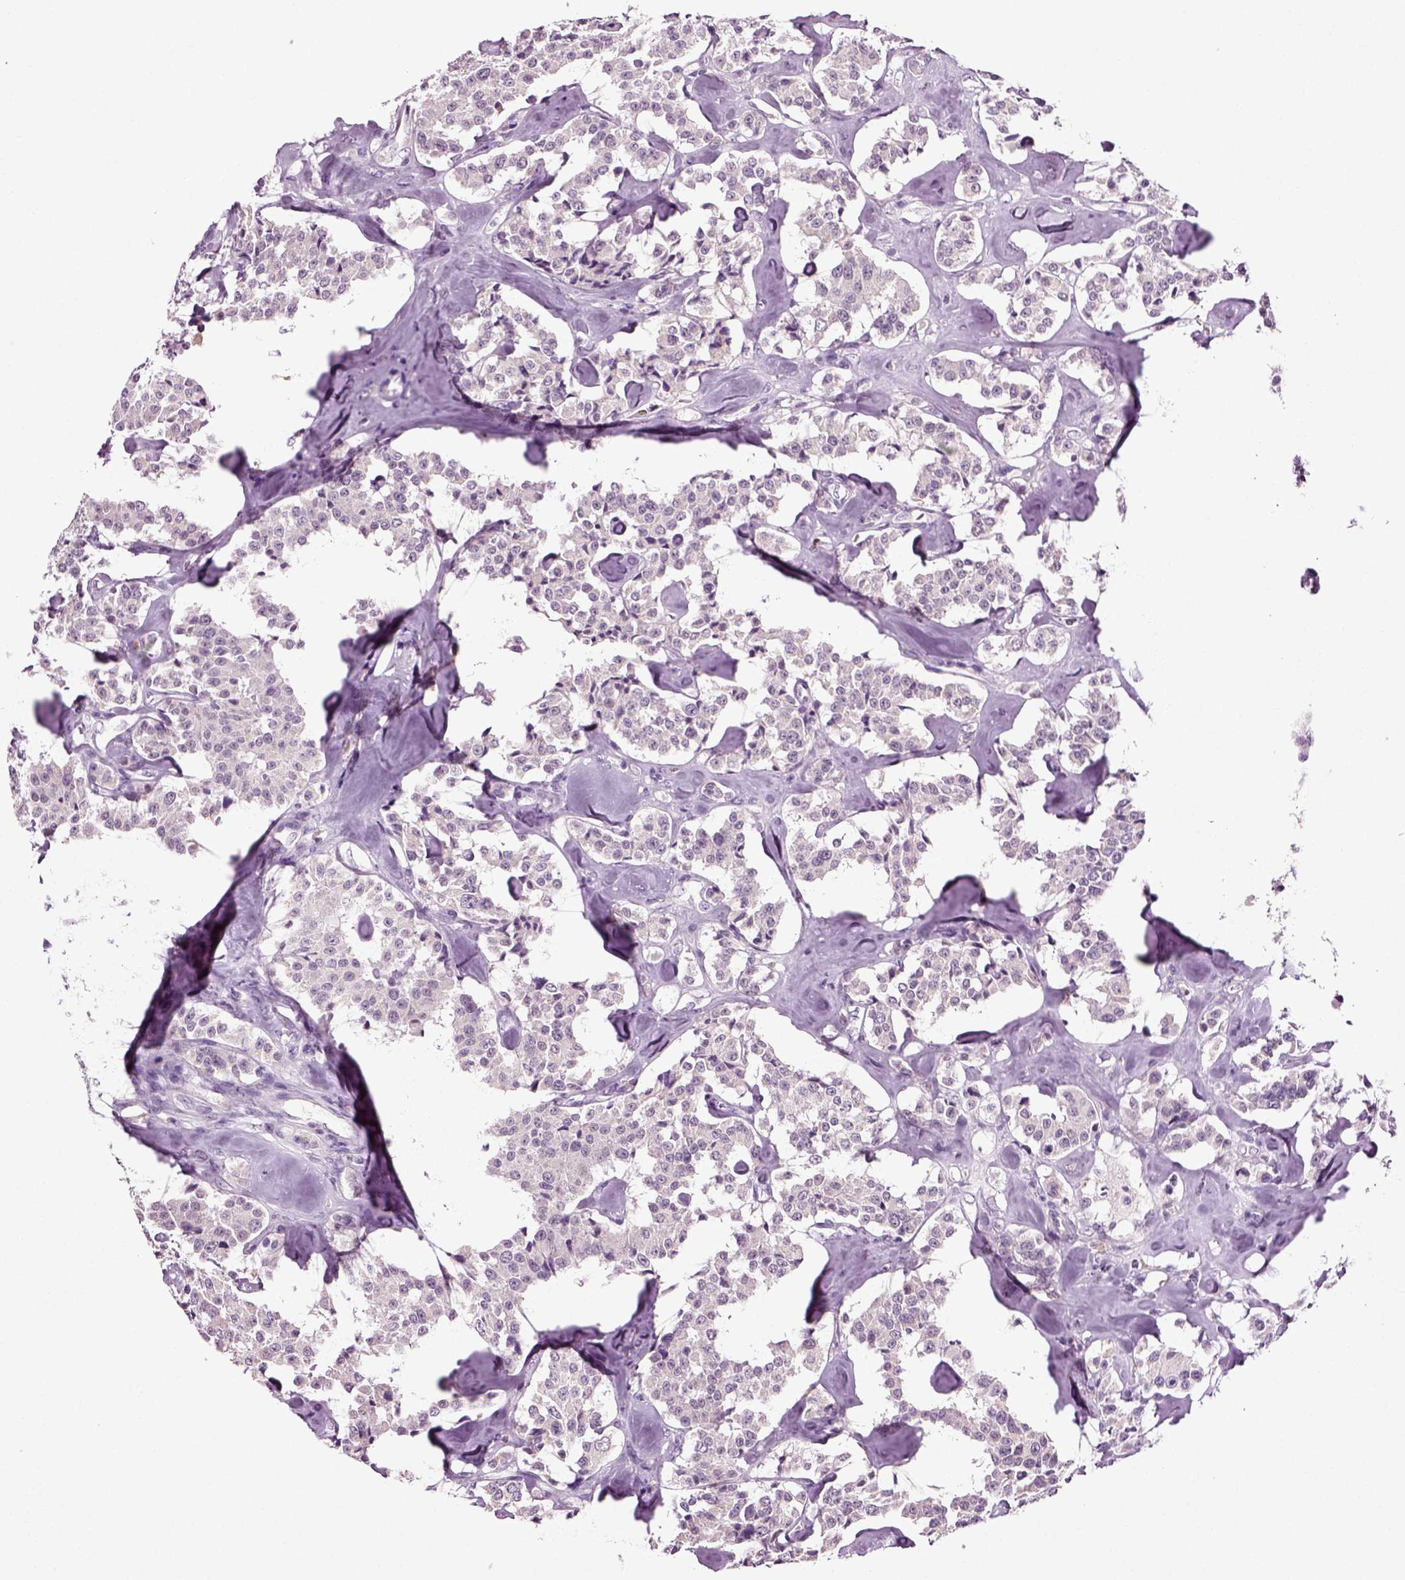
{"staining": {"intensity": "negative", "quantity": "none", "location": "none"}, "tissue": "carcinoid", "cell_type": "Tumor cells", "image_type": "cancer", "snomed": [{"axis": "morphology", "description": "Carcinoid, malignant, NOS"}, {"axis": "topography", "description": "Pancreas"}], "caption": "Human carcinoid stained for a protein using immunohistochemistry (IHC) reveals no expression in tumor cells.", "gene": "SPATA17", "patient": {"sex": "male", "age": 41}}